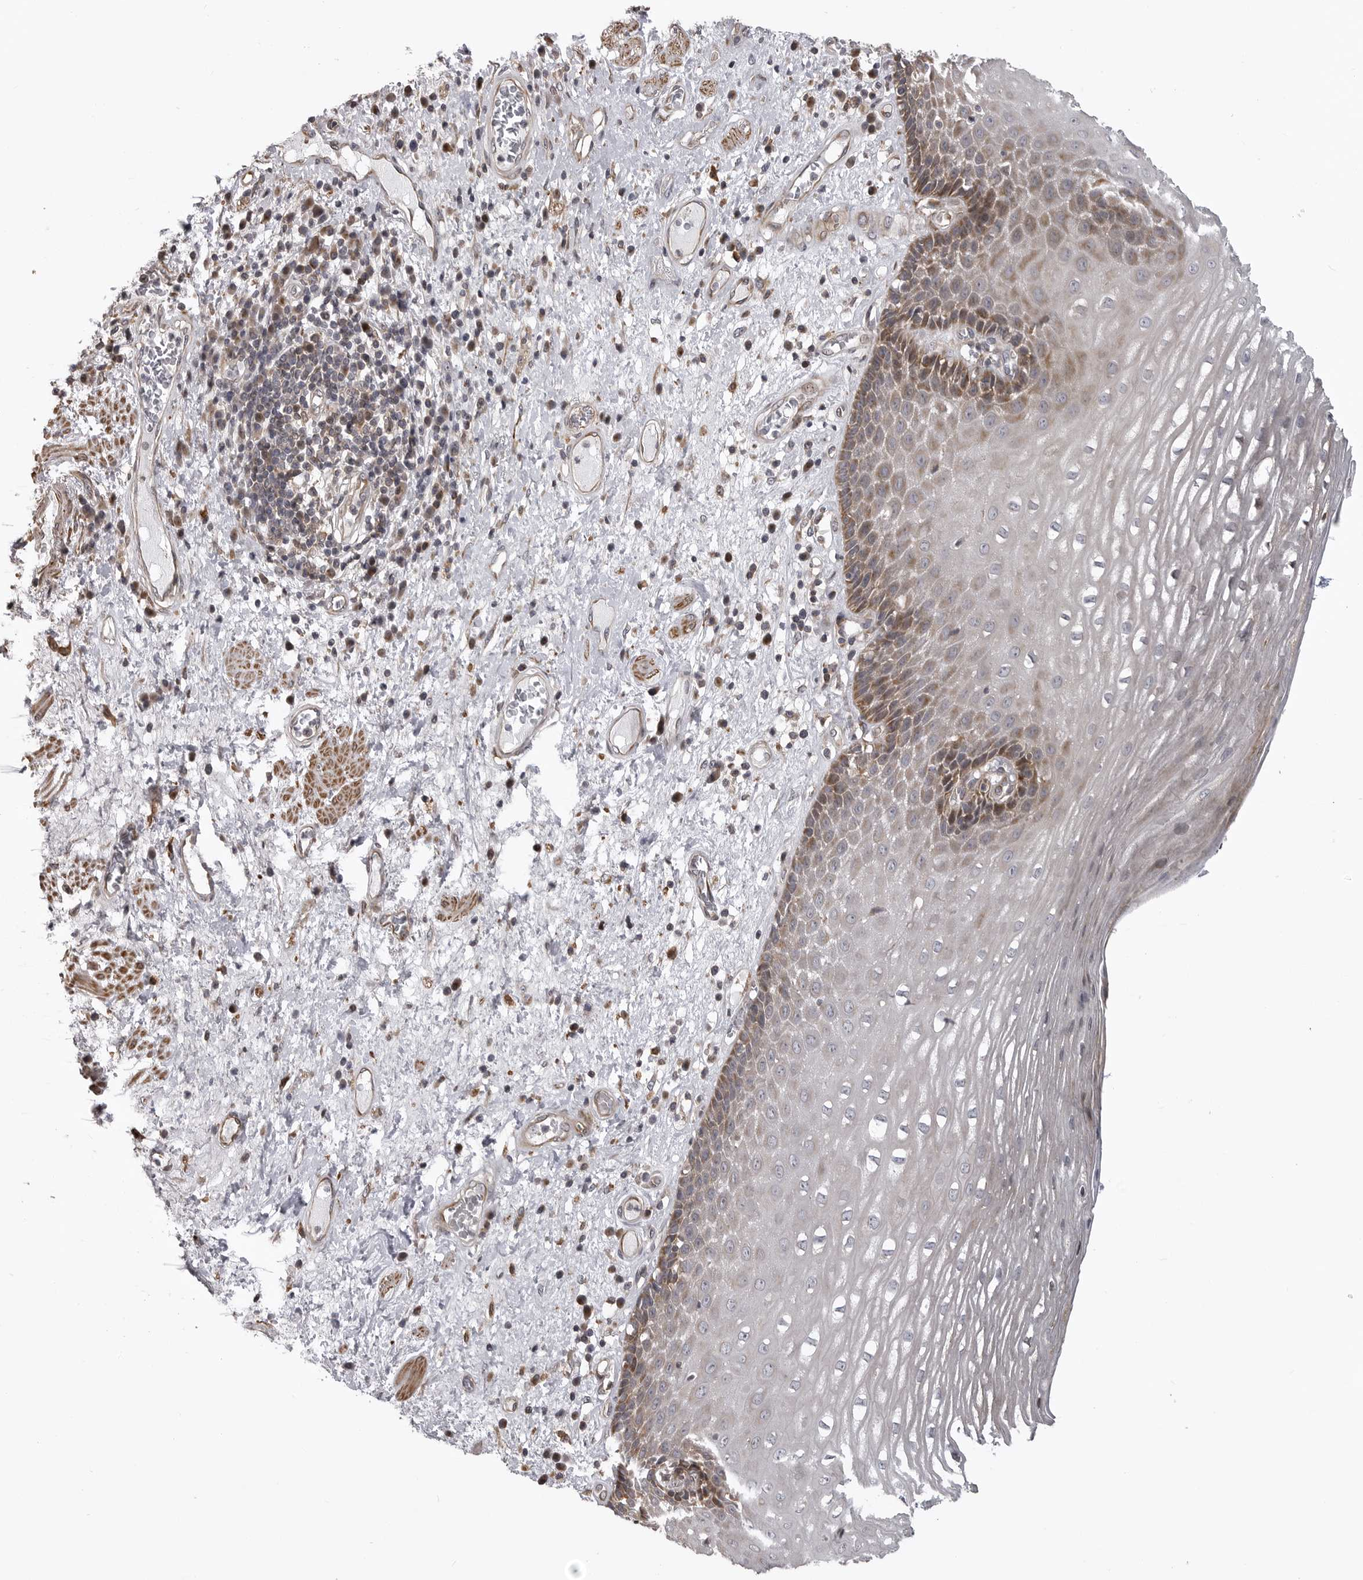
{"staining": {"intensity": "moderate", "quantity": "25%-75%", "location": "cytoplasmic/membranous"}, "tissue": "esophagus", "cell_type": "Squamous epithelial cells", "image_type": "normal", "snomed": [{"axis": "morphology", "description": "Normal tissue, NOS"}, {"axis": "morphology", "description": "Adenocarcinoma, NOS"}, {"axis": "topography", "description": "Esophagus"}], "caption": "Protein staining of normal esophagus exhibits moderate cytoplasmic/membranous expression in about 25%-75% of squamous epithelial cells. The protein is shown in brown color, while the nuclei are stained blue.", "gene": "ZNRF1", "patient": {"sex": "male", "age": 62}}